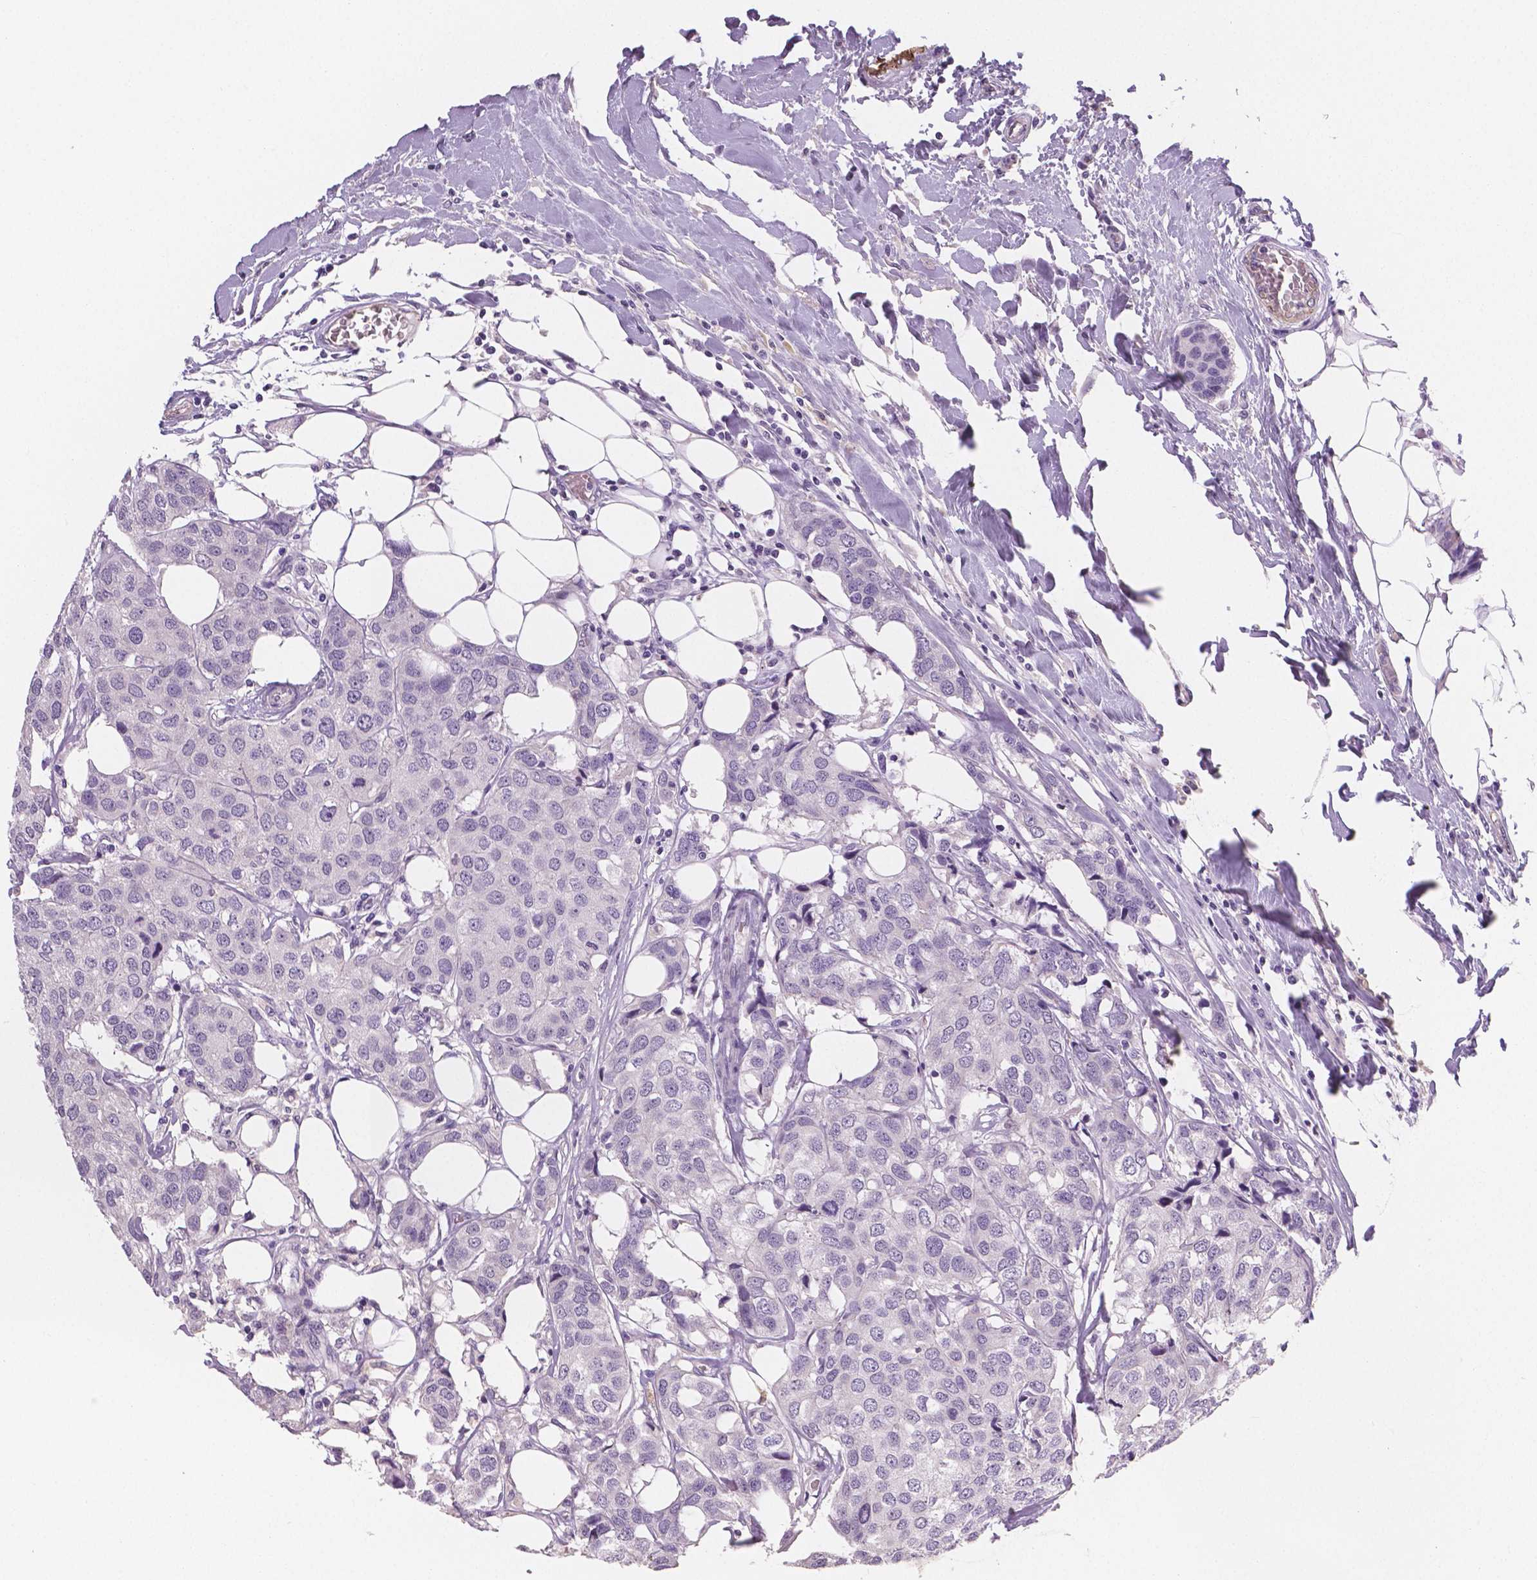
{"staining": {"intensity": "negative", "quantity": "none", "location": "none"}, "tissue": "breast cancer", "cell_type": "Tumor cells", "image_type": "cancer", "snomed": [{"axis": "morphology", "description": "Duct carcinoma"}, {"axis": "topography", "description": "Breast"}], "caption": "IHC image of infiltrating ductal carcinoma (breast) stained for a protein (brown), which exhibits no expression in tumor cells.", "gene": "TSPAN7", "patient": {"sex": "female", "age": 80}}